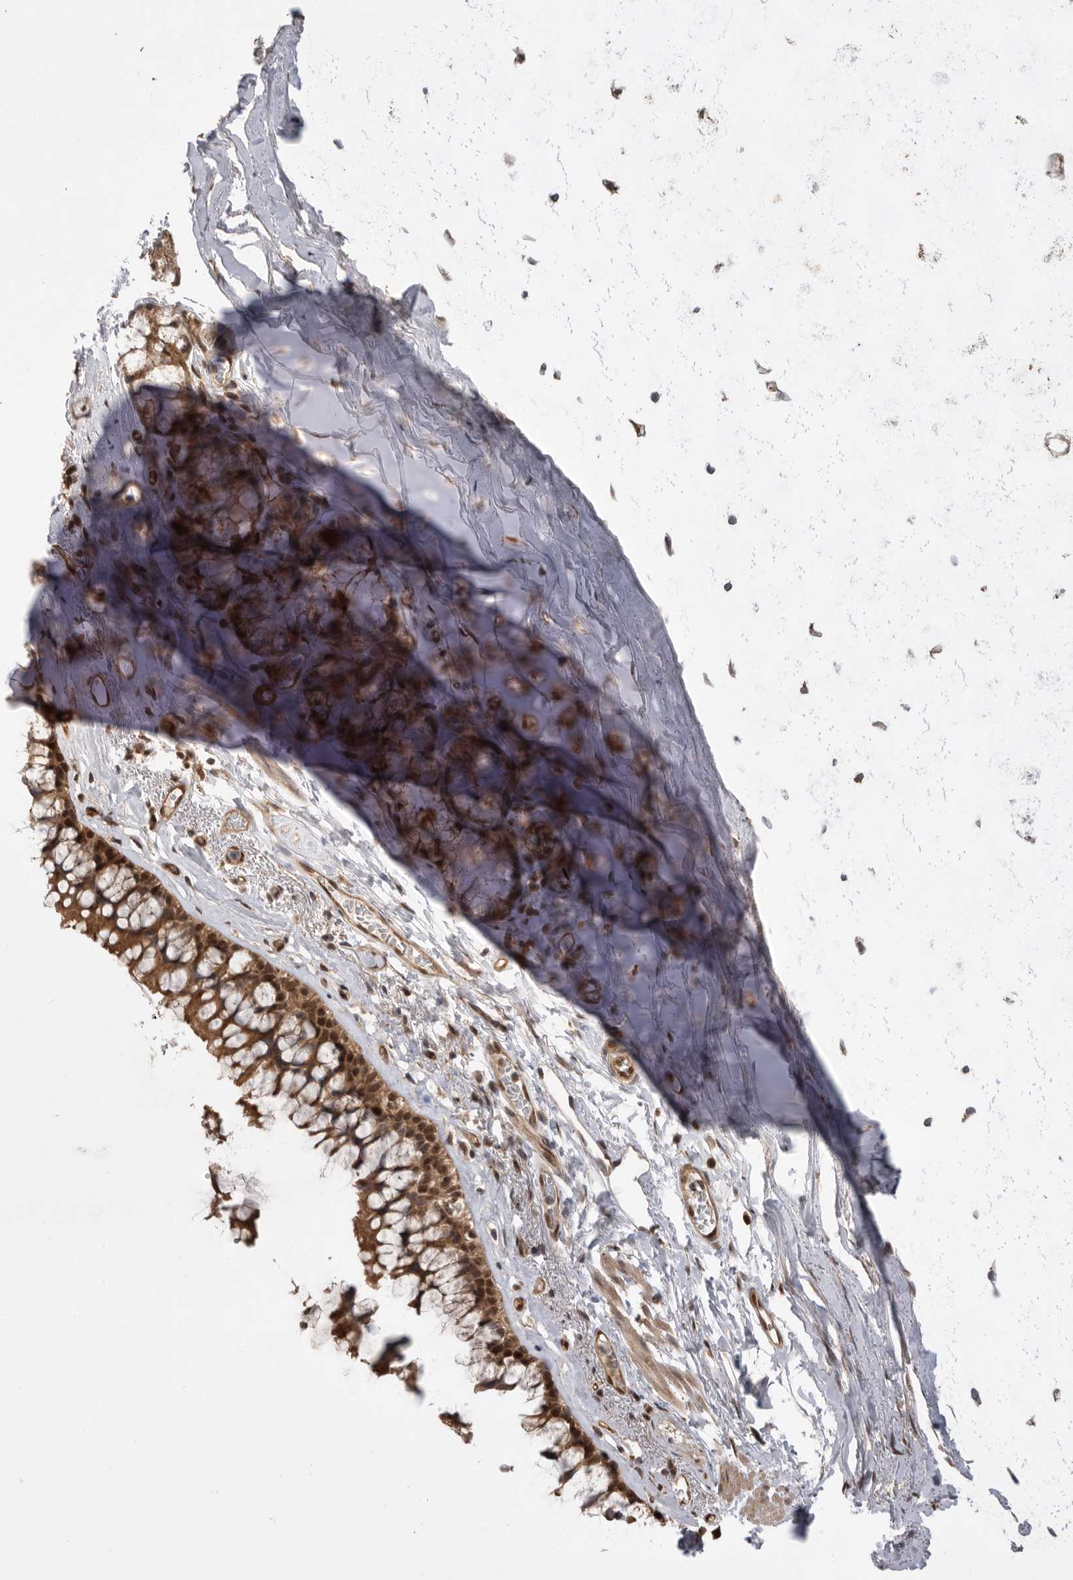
{"staining": {"intensity": "moderate", "quantity": ">75%", "location": "cytoplasmic/membranous,nuclear"}, "tissue": "bronchus", "cell_type": "Respiratory epithelial cells", "image_type": "normal", "snomed": [{"axis": "morphology", "description": "Normal tissue, NOS"}, {"axis": "morphology", "description": "Inflammation, NOS"}, {"axis": "topography", "description": "Cartilage tissue"}, {"axis": "topography", "description": "Bronchus"}, {"axis": "topography", "description": "Lung"}], "caption": "Immunohistochemistry (IHC) image of unremarkable human bronchus stained for a protein (brown), which exhibits medium levels of moderate cytoplasmic/membranous,nuclear staining in approximately >75% of respiratory epithelial cells.", "gene": "DHDDS", "patient": {"sex": "female", "age": 64}}